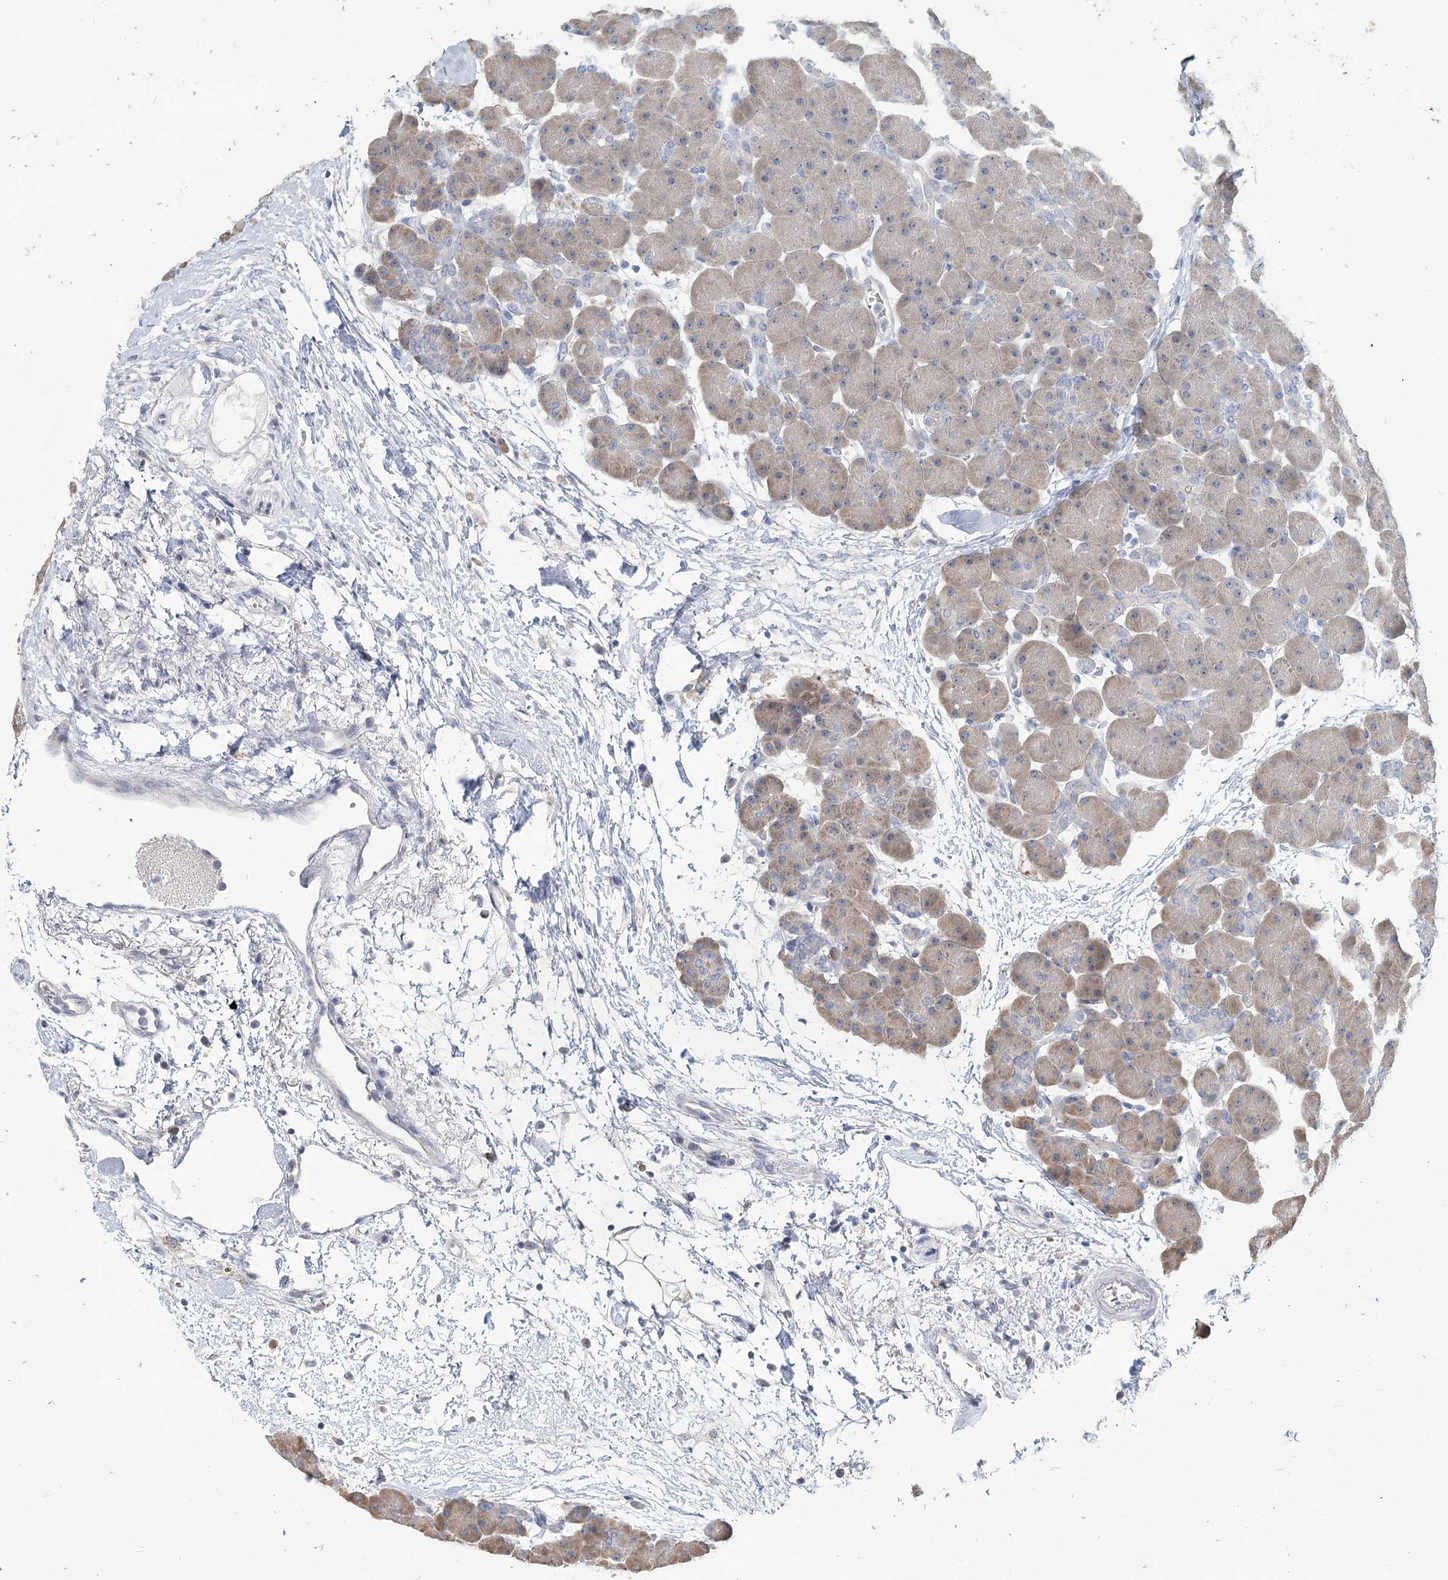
{"staining": {"intensity": "weak", "quantity": ">75%", "location": "cytoplasmic/membranous"}, "tissue": "pancreas", "cell_type": "Exocrine glandular cells", "image_type": "normal", "snomed": [{"axis": "morphology", "description": "Normal tissue, NOS"}, {"axis": "topography", "description": "Pancreas"}], "caption": "IHC staining of normal pancreas, which exhibits low levels of weak cytoplasmic/membranous positivity in about >75% of exocrine glandular cells indicating weak cytoplasmic/membranous protein expression. The staining was performed using DAB (3,3'-diaminobenzidine) (brown) for protein detection and nuclei were counterstained in hematoxylin (blue).", "gene": "SLC9A3", "patient": {"sex": "male", "age": 66}}